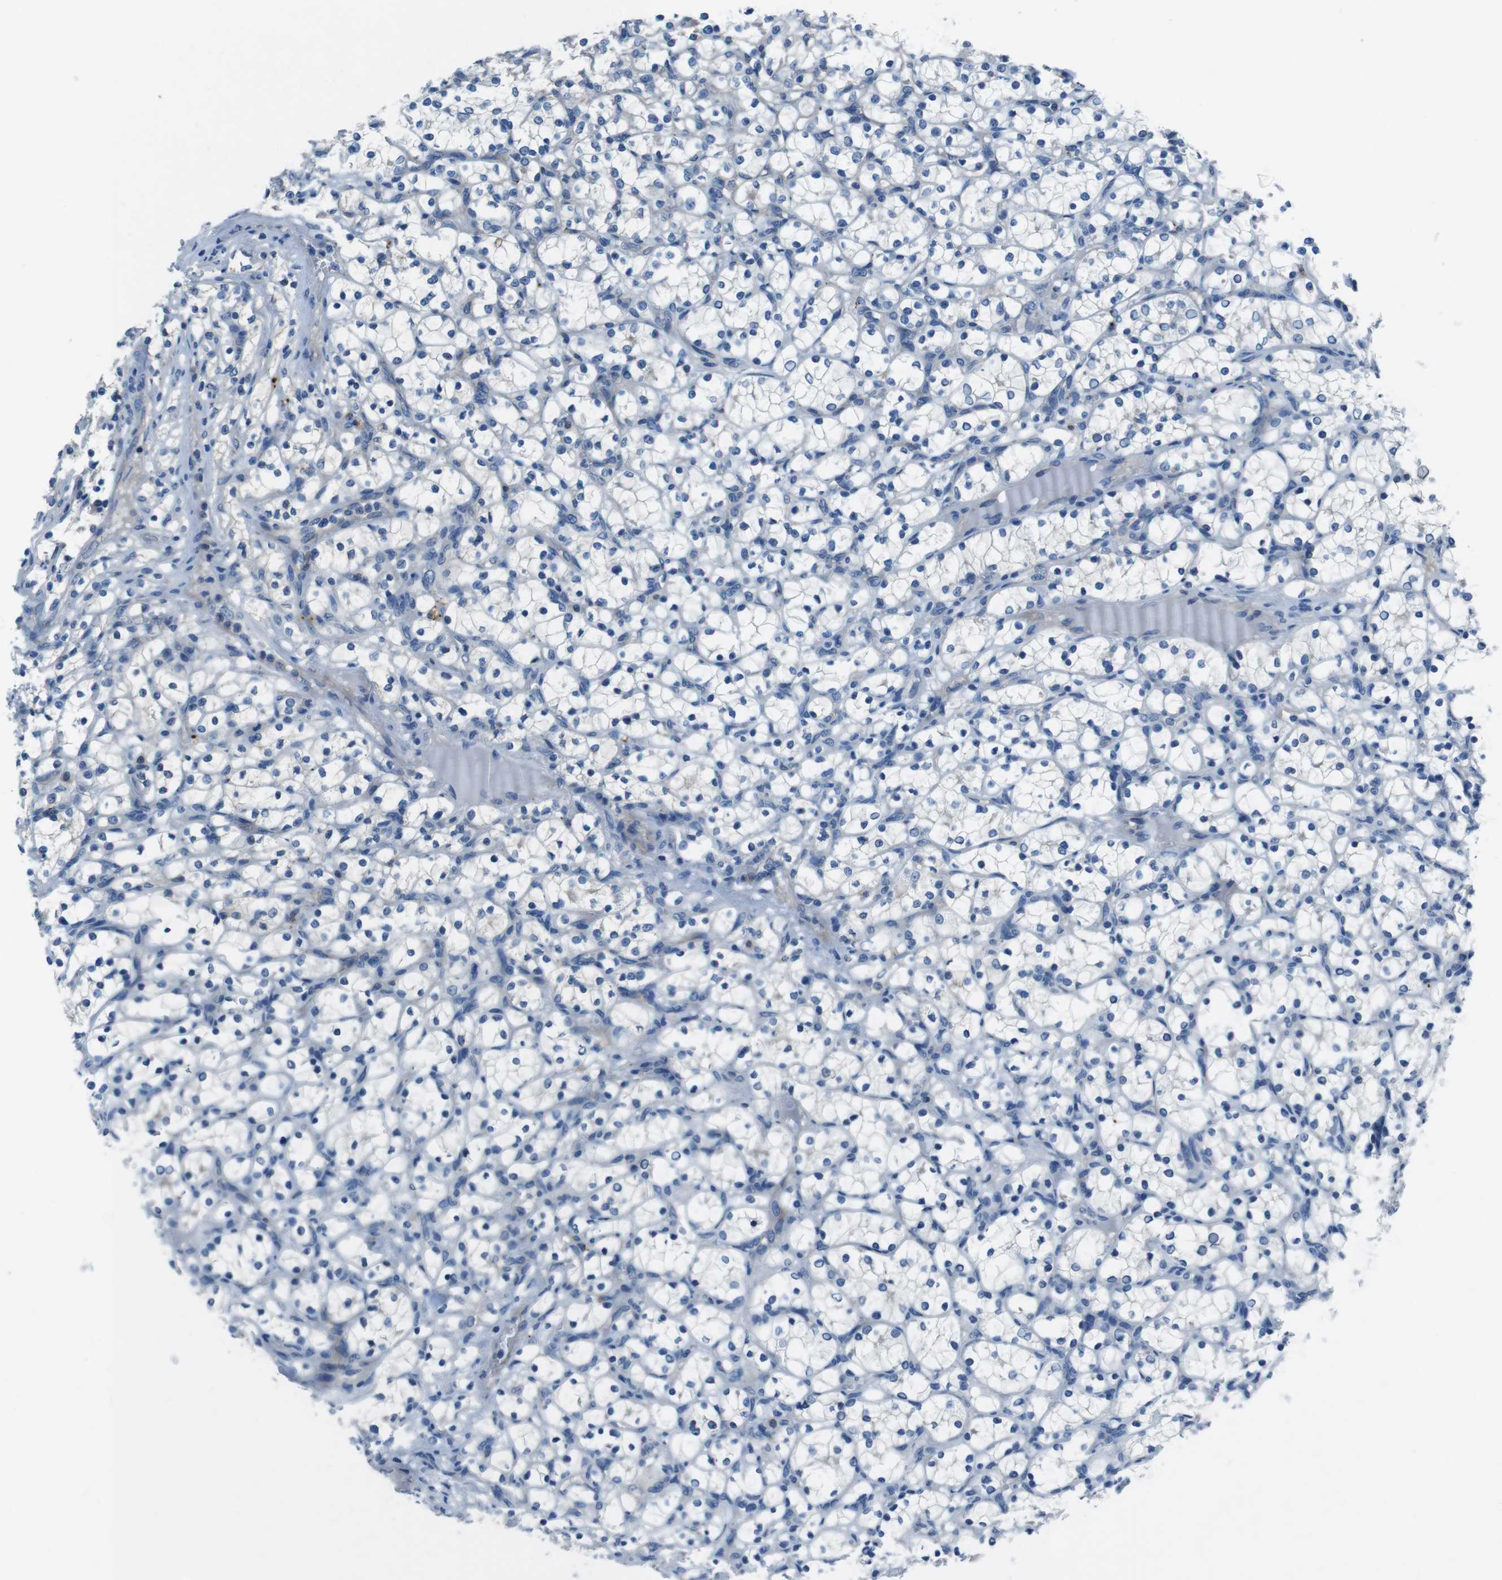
{"staining": {"intensity": "negative", "quantity": "none", "location": "none"}, "tissue": "renal cancer", "cell_type": "Tumor cells", "image_type": "cancer", "snomed": [{"axis": "morphology", "description": "Adenocarcinoma, NOS"}, {"axis": "topography", "description": "Kidney"}], "caption": "DAB (3,3'-diaminobenzidine) immunohistochemical staining of human adenocarcinoma (renal) reveals no significant staining in tumor cells. (Immunohistochemistry, brightfield microscopy, high magnification).", "gene": "TULP3", "patient": {"sex": "female", "age": 69}}